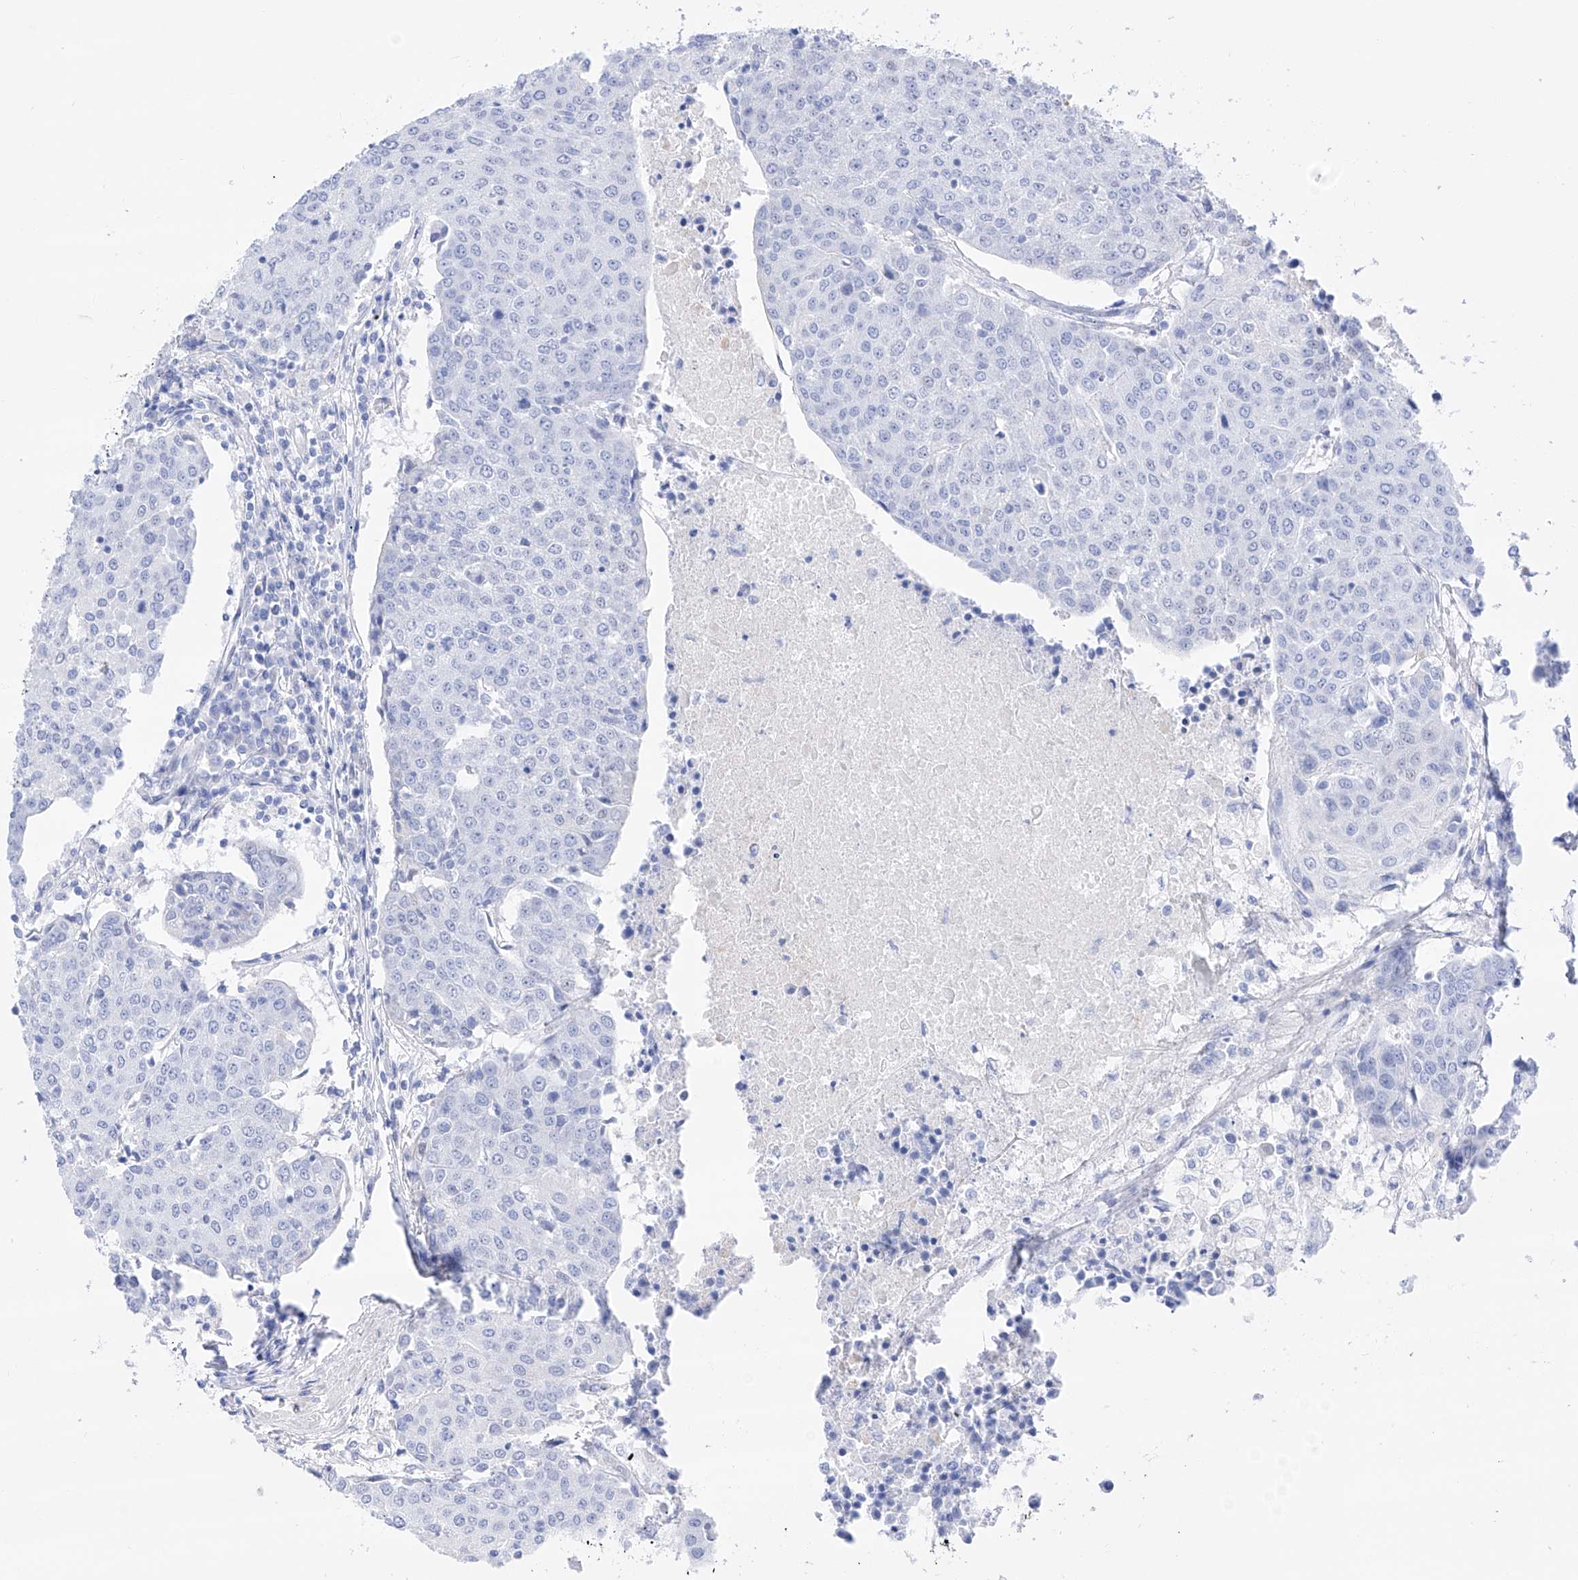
{"staining": {"intensity": "negative", "quantity": "none", "location": "none"}, "tissue": "urothelial cancer", "cell_type": "Tumor cells", "image_type": "cancer", "snomed": [{"axis": "morphology", "description": "Urothelial carcinoma, High grade"}, {"axis": "topography", "description": "Urinary bladder"}], "caption": "Histopathology image shows no protein positivity in tumor cells of urothelial carcinoma (high-grade) tissue.", "gene": "TRPC7", "patient": {"sex": "female", "age": 85}}